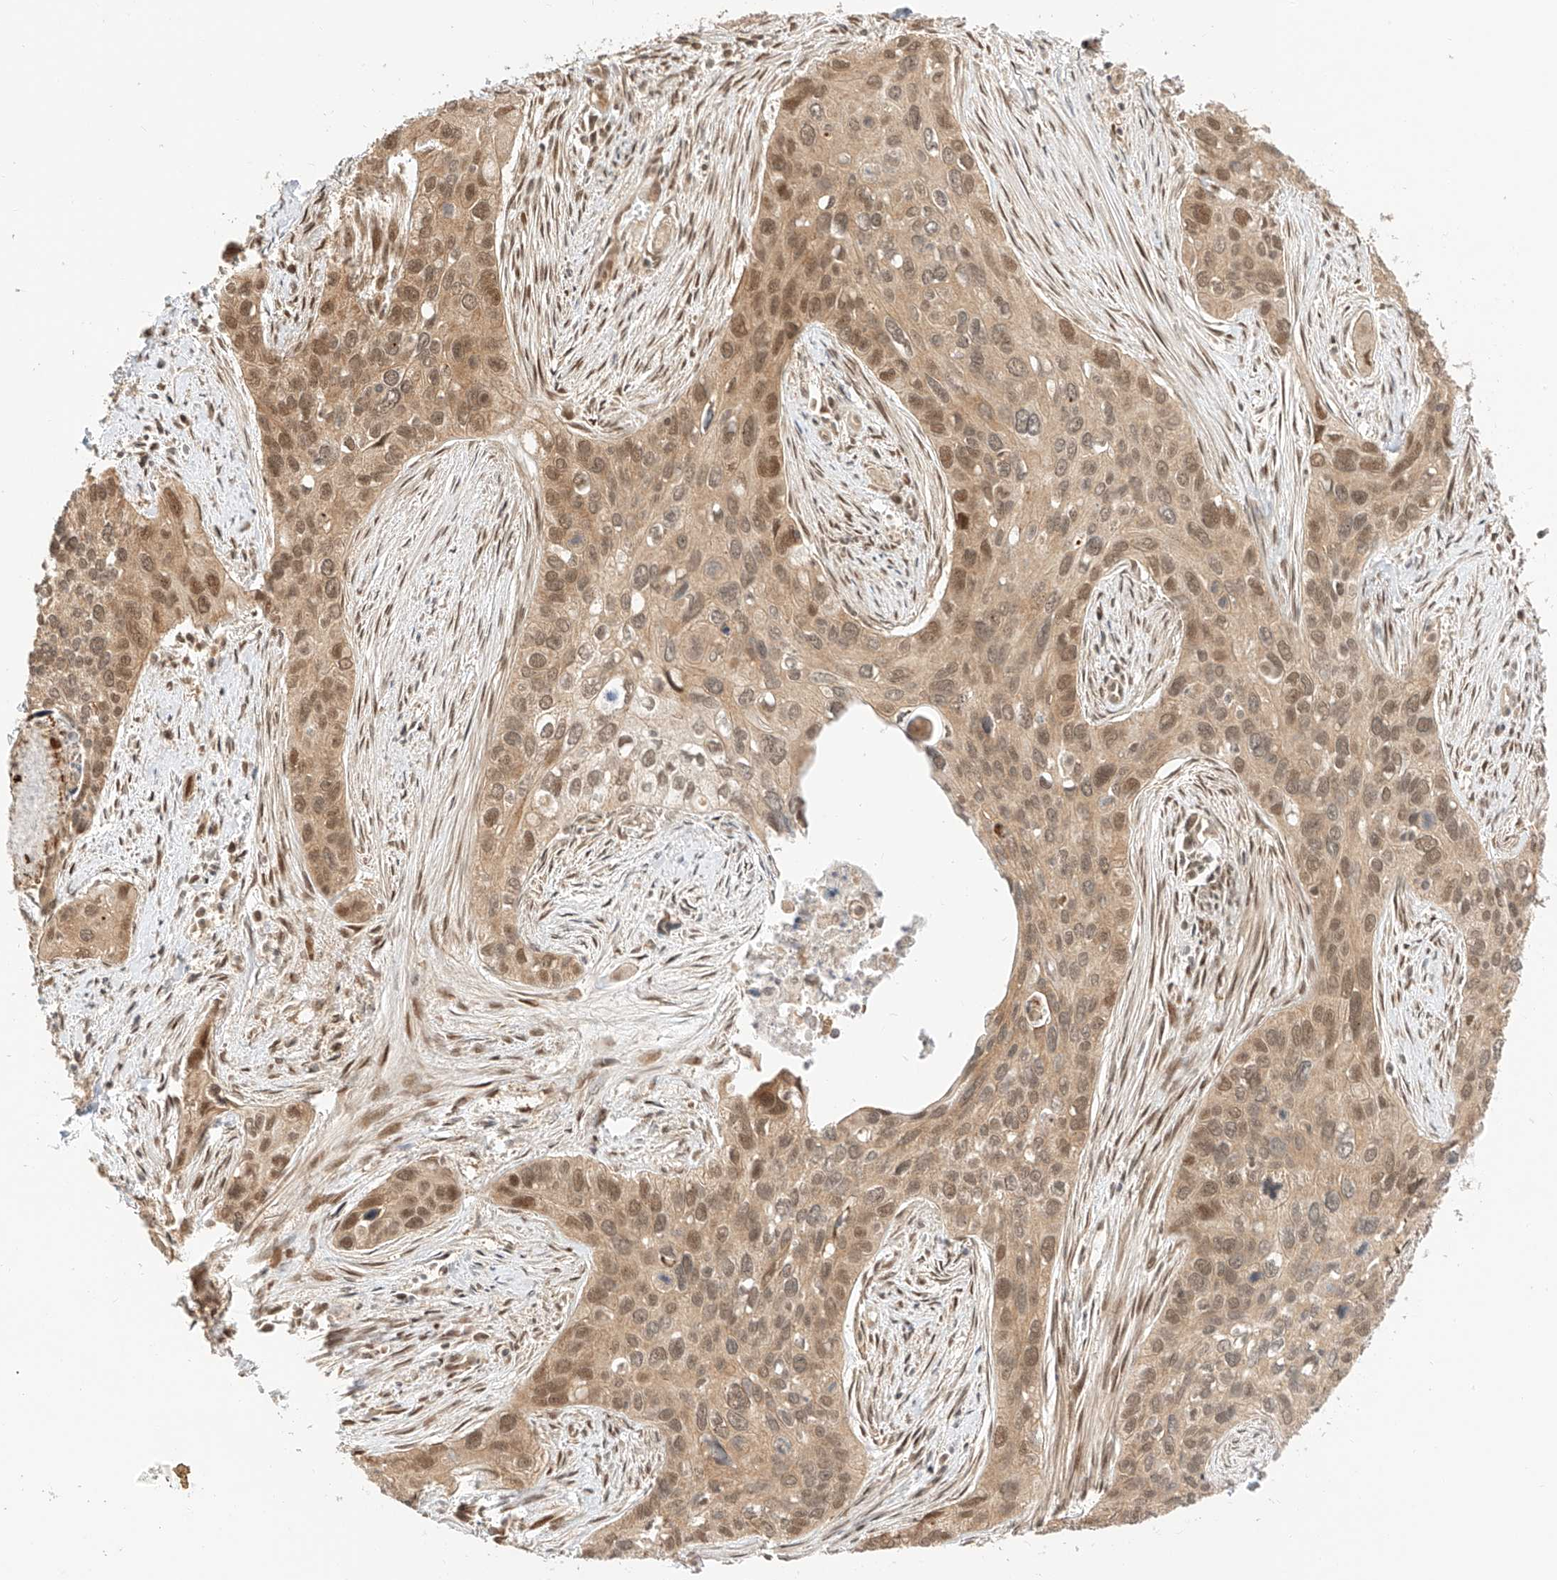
{"staining": {"intensity": "moderate", "quantity": ">75%", "location": "cytoplasmic/membranous,nuclear"}, "tissue": "cervical cancer", "cell_type": "Tumor cells", "image_type": "cancer", "snomed": [{"axis": "morphology", "description": "Squamous cell carcinoma, NOS"}, {"axis": "topography", "description": "Cervix"}], "caption": "IHC micrograph of squamous cell carcinoma (cervical) stained for a protein (brown), which exhibits medium levels of moderate cytoplasmic/membranous and nuclear staining in about >75% of tumor cells.", "gene": "EIF4H", "patient": {"sex": "female", "age": 55}}